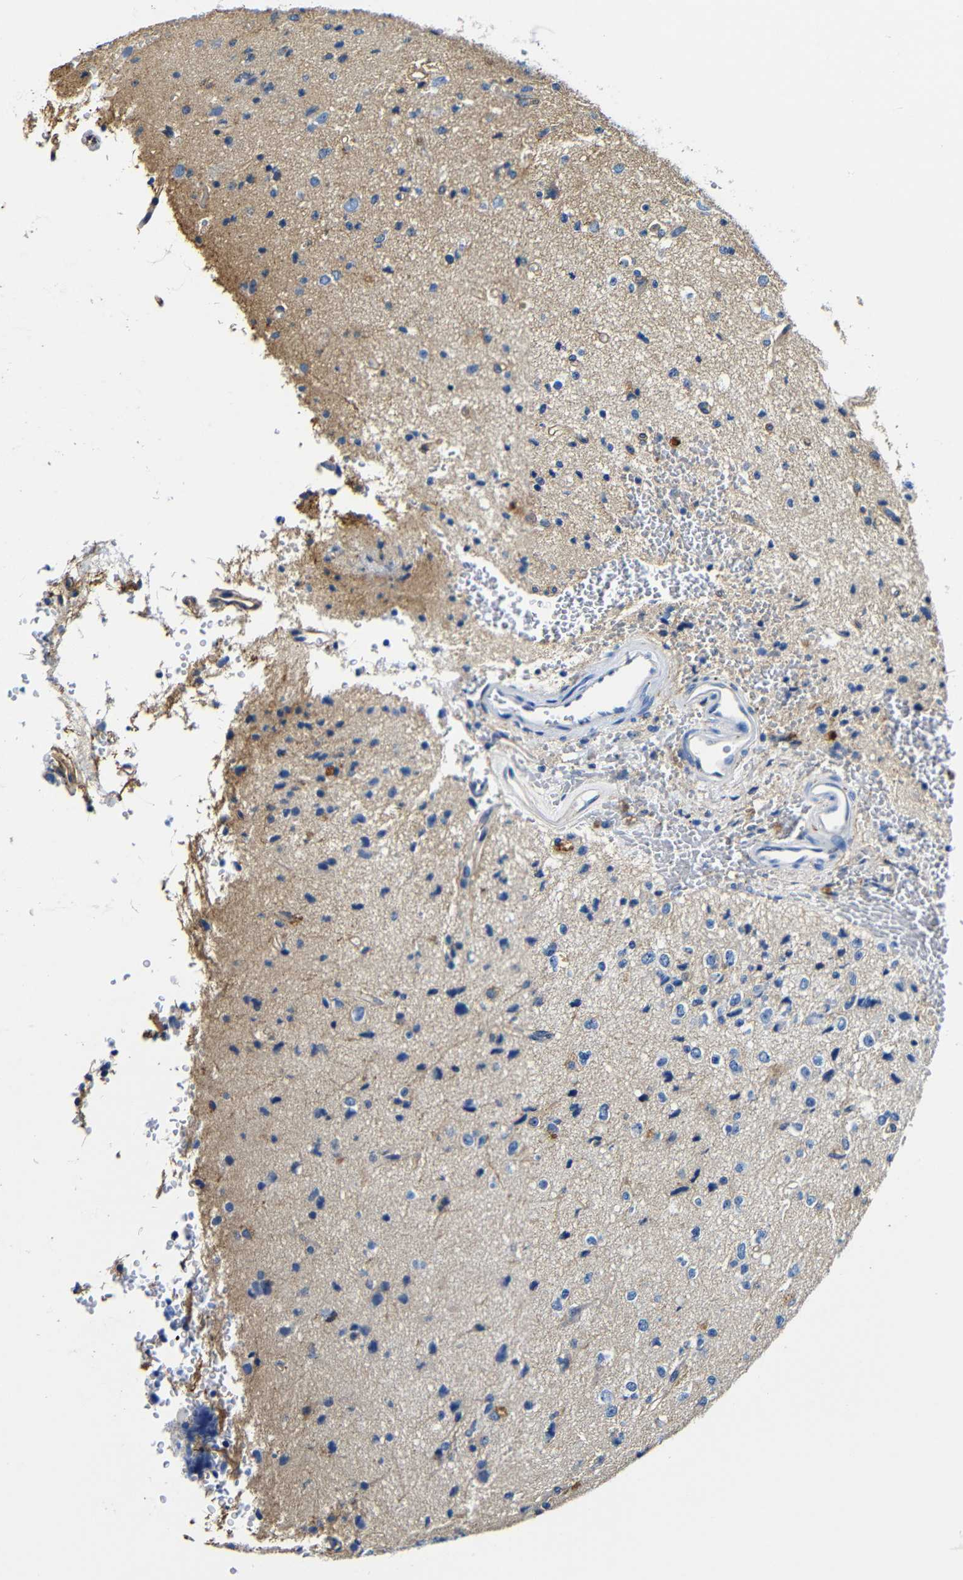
{"staining": {"intensity": "moderate", "quantity": "25%-75%", "location": "cytoplasmic/membranous"}, "tissue": "glioma", "cell_type": "Tumor cells", "image_type": "cancer", "snomed": [{"axis": "morphology", "description": "Glioma, malignant, High grade"}, {"axis": "topography", "description": "pancreas cauda"}], "caption": "Approximately 25%-75% of tumor cells in glioma display moderate cytoplasmic/membranous protein positivity as visualized by brown immunohistochemical staining.", "gene": "GIMAP2", "patient": {"sex": "male", "age": 60}}